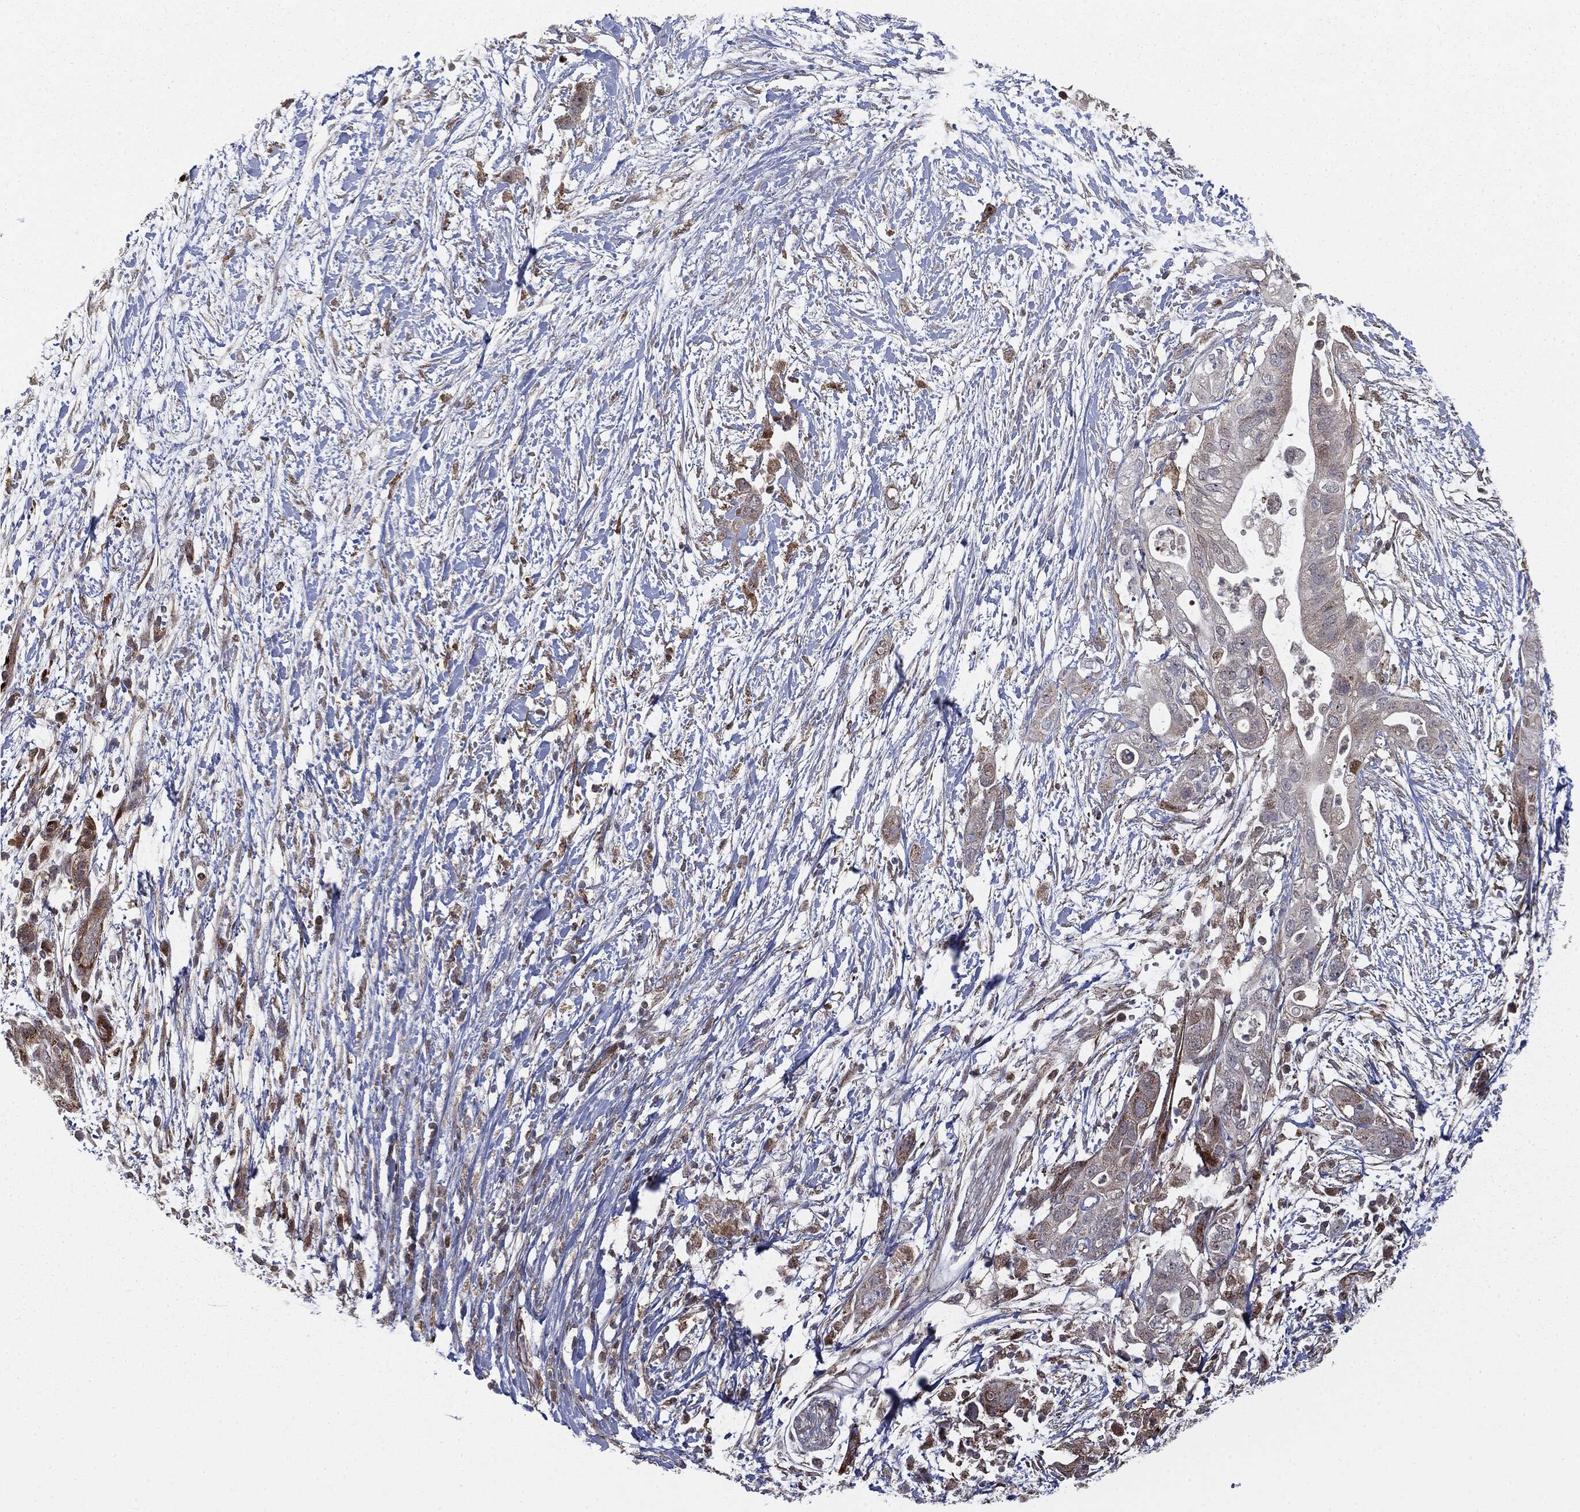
{"staining": {"intensity": "negative", "quantity": "none", "location": "none"}, "tissue": "pancreatic cancer", "cell_type": "Tumor cells", "image_type": "cancer", "snomed": [{"axis": "morphology", "description": "Adenocarcinoma, NOS"}, {"axis": "topography", "description": "Pancreas"}], "caption": "A micrograph of human pancreatic adenocarcinoma is negative for staining in tumor cells. The staining is performed using DAB (3,3'-diaminobenzidine) brown chromogen with nuclei counter-stained in using hematoxylin.", "gene": "PTEN", "patient": {"sex": "female", "age": 72}}